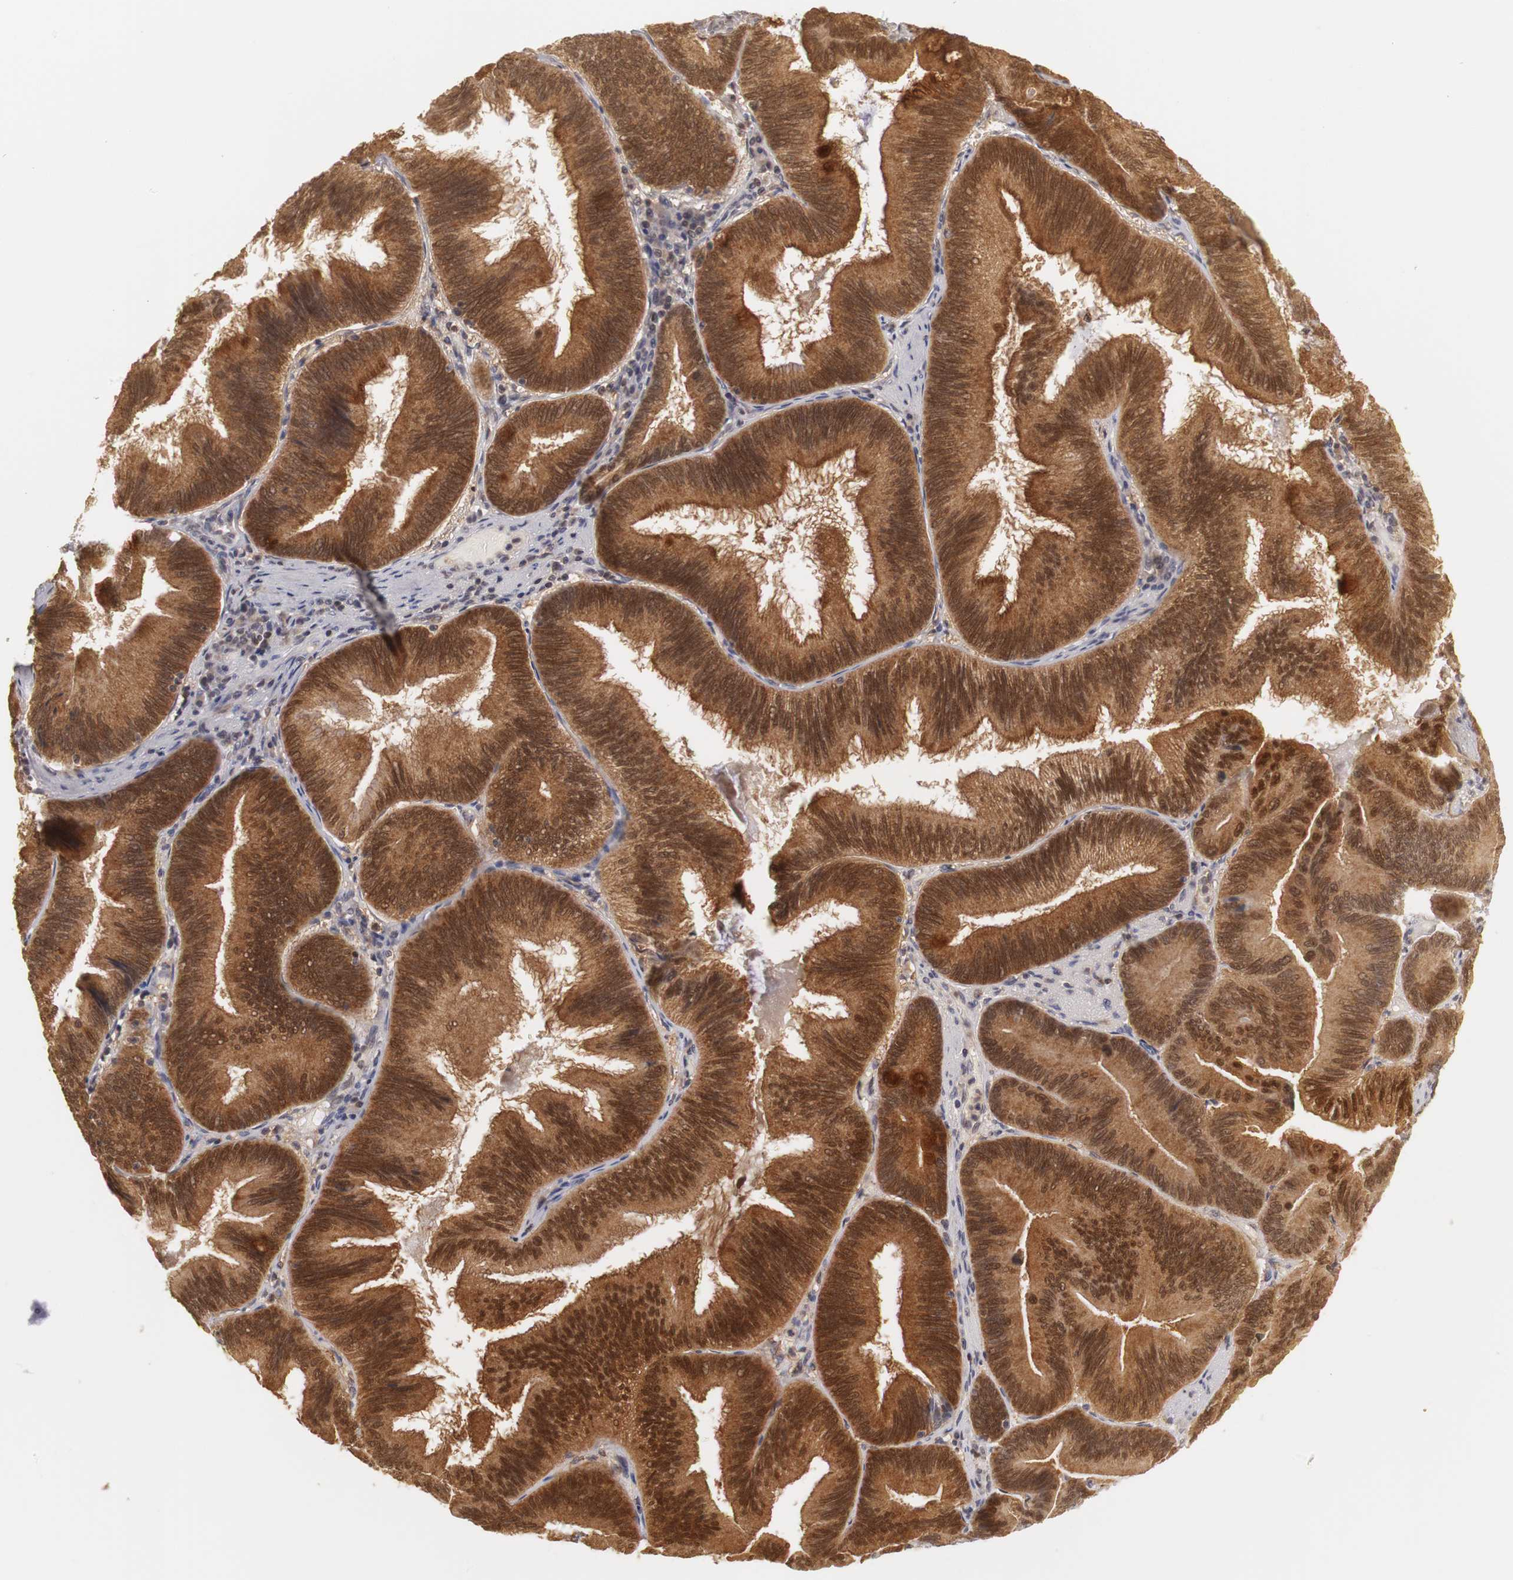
{"staining": {"intensity": "strong", "quantity": ">75%", "location": "cytoplasmic/membranous,nuclear"}, "tissue": "pancreatic cancer", "cell_type": "Tumor cells", "image_type": "cancer", "snomed": [{"axis": "morphology", "description": "Adenocarcinoma, NOS"}, {"axis": "topography", "description": "Pancreas"}], "caption": "Pancreatic cancer tissue demonstrates strong cytoplasmic/membranous and nuclear expression in about >75% of tumor cells, visualized by immunohistochemistry.", "gene": "PLEKHA1", "patient": {"sex": "male", "age": 82}}